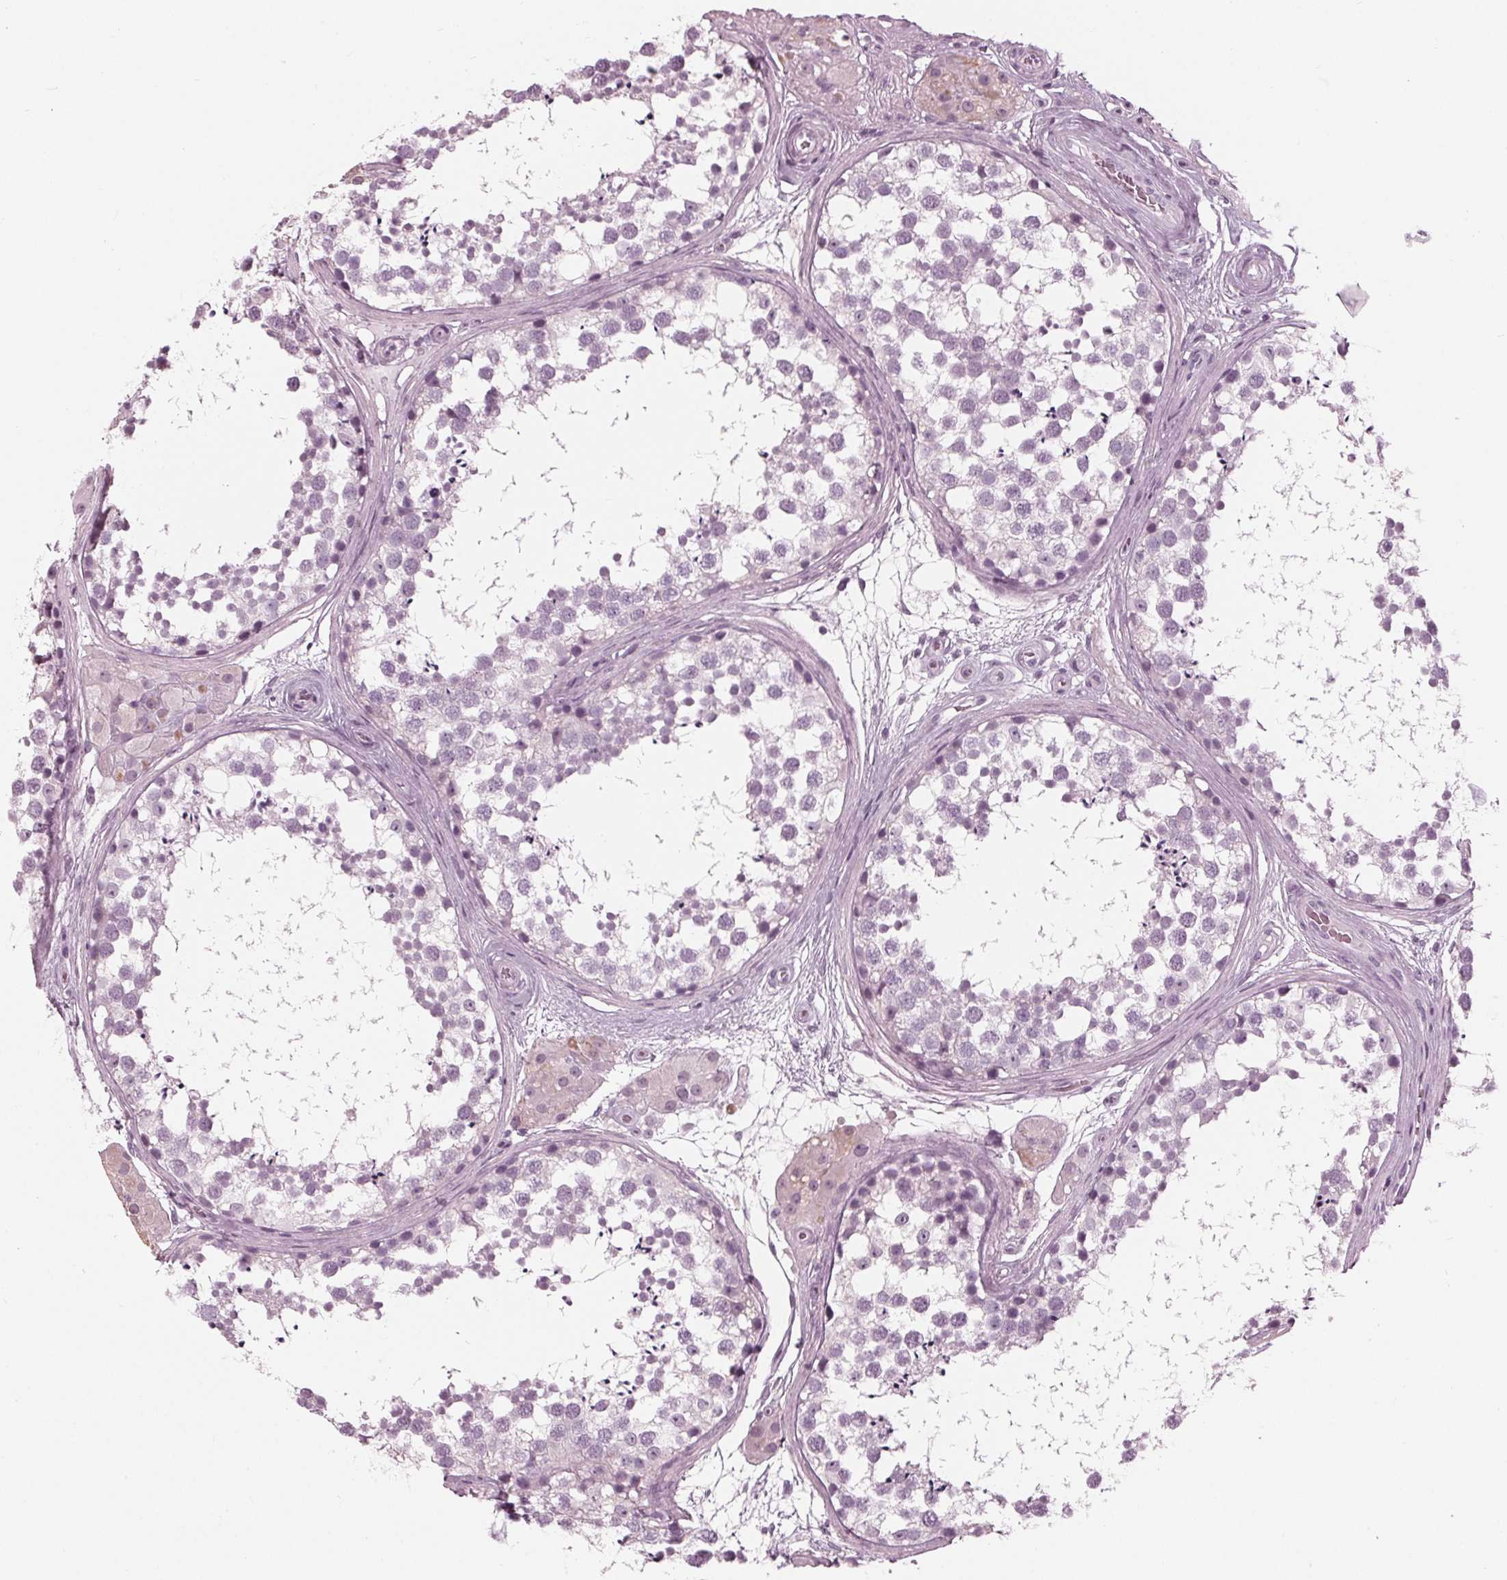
{"staining": {"intensity": "negative", "quantity": "none", "location": "none"}, "tissue": "testis", "cell_type": "Cells in seminiferous ducts", "image_type": "normal", "snomed": [{"axis": "morphology", "description": "Normal tissue, NOS"}, {"axis": "morphology", "description": "Seminoma, NOS"}, {"axis": "topography", "description": "Testis"}], "caption": "This is an immunohistochemistry (IHC) micrograph of unremarkable human testis. There is no expression in cells in seminiferous ducts.", "gene": "KRT28", "patient": {"sex": "male", "age": 65}}